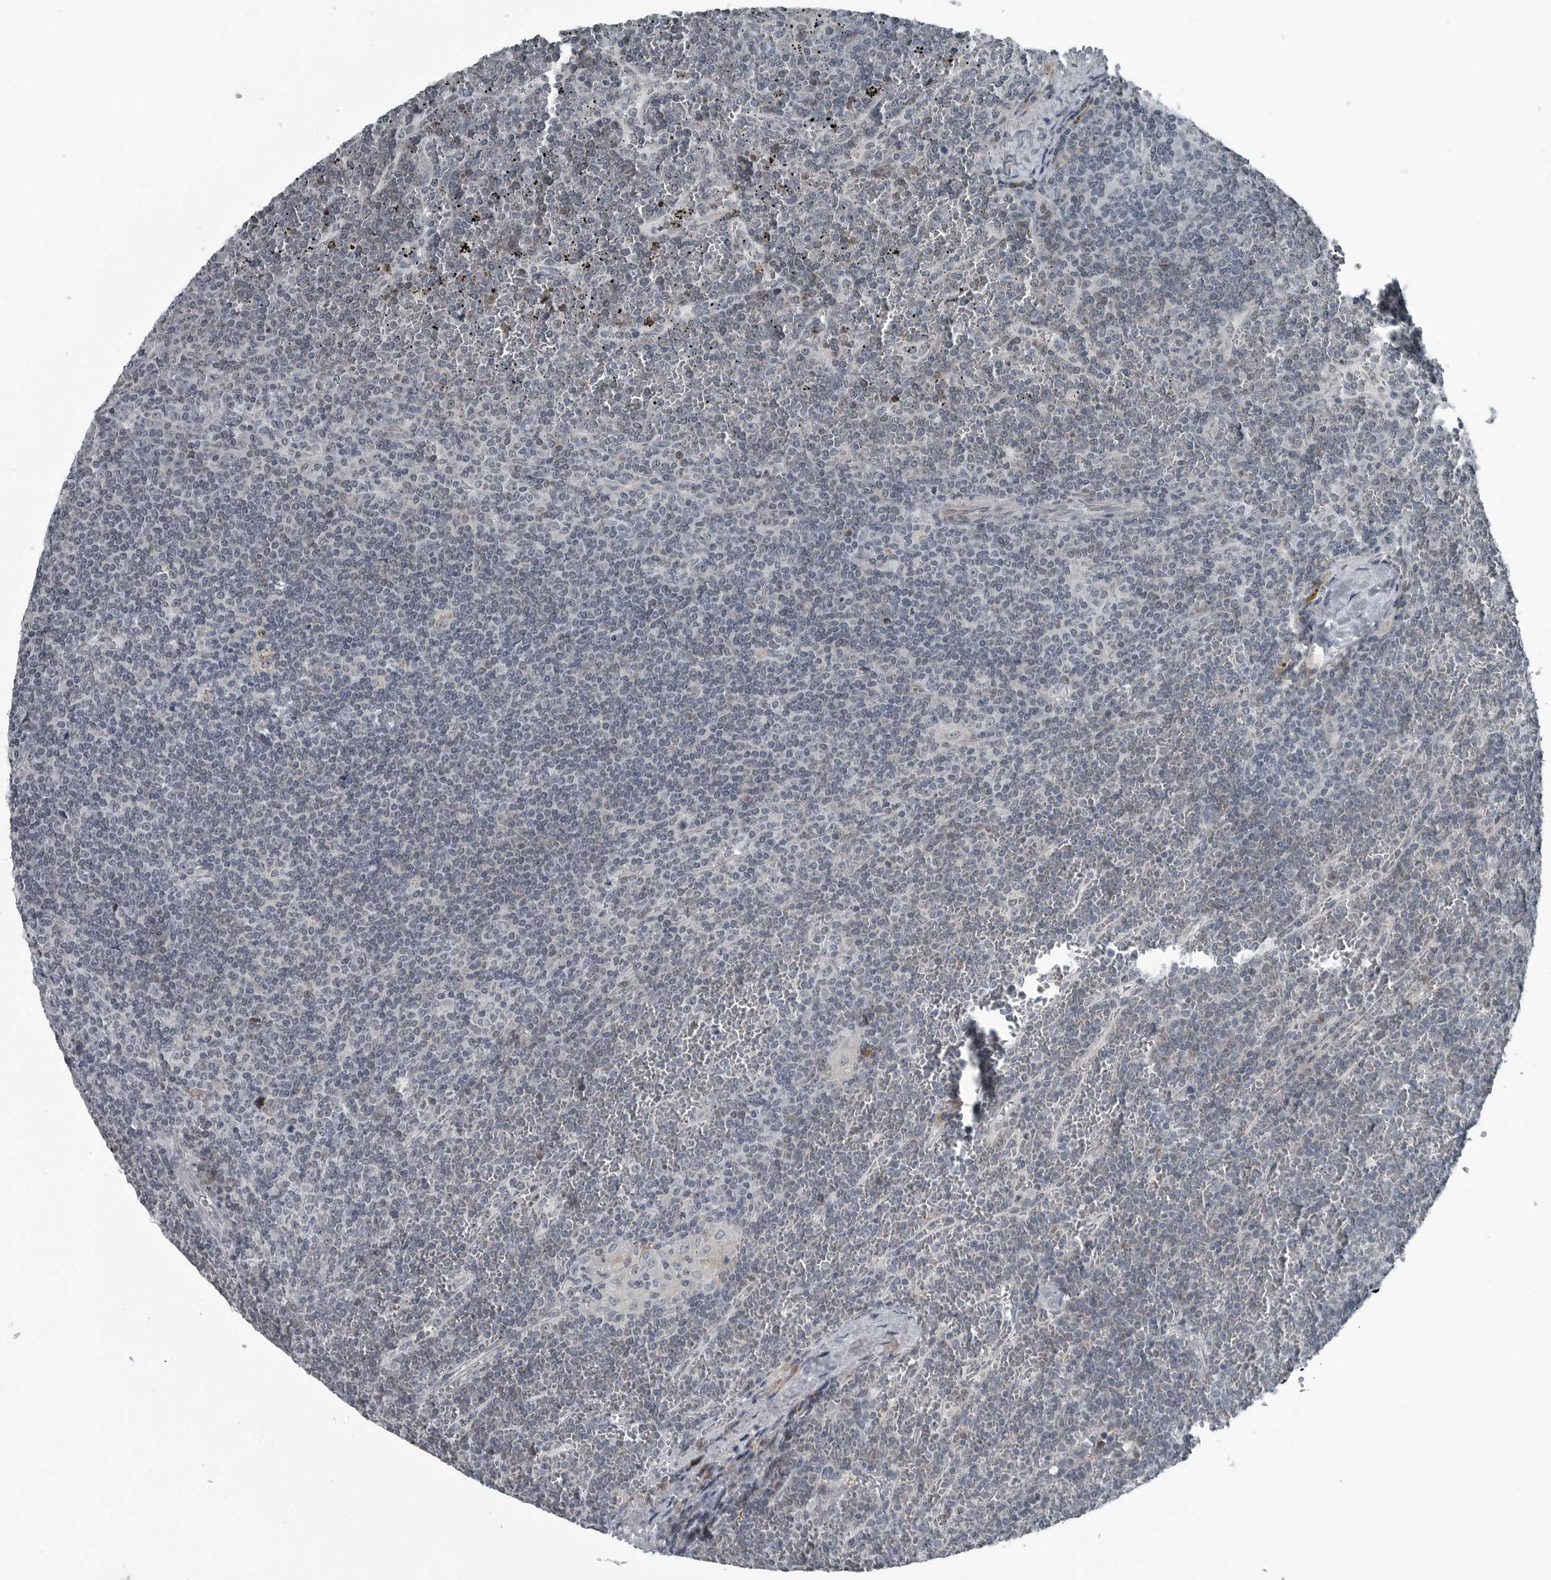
{"staining": {"intensity": "negative", "quantity": "none", "location": "none"}, "tissue": "lymphoma", "cell_type": "Tumor cells", "image_type": "cancer", "snomed": [{"axis": "morphology", "description": "Malignant lymphoma, non-Hodgkin's type, Low grade"}, {"axis": "topography", "description": "Spleen"}], "caption": "Tumor cells show no significant protein expression in malignant lymphoma, non-Hodgkin's type (low-grade). (Brightfield microscopy of DAB IHC at high magnification).", "gene": "DNAAF11", "patient": {"sex": "female", "age": 19}}